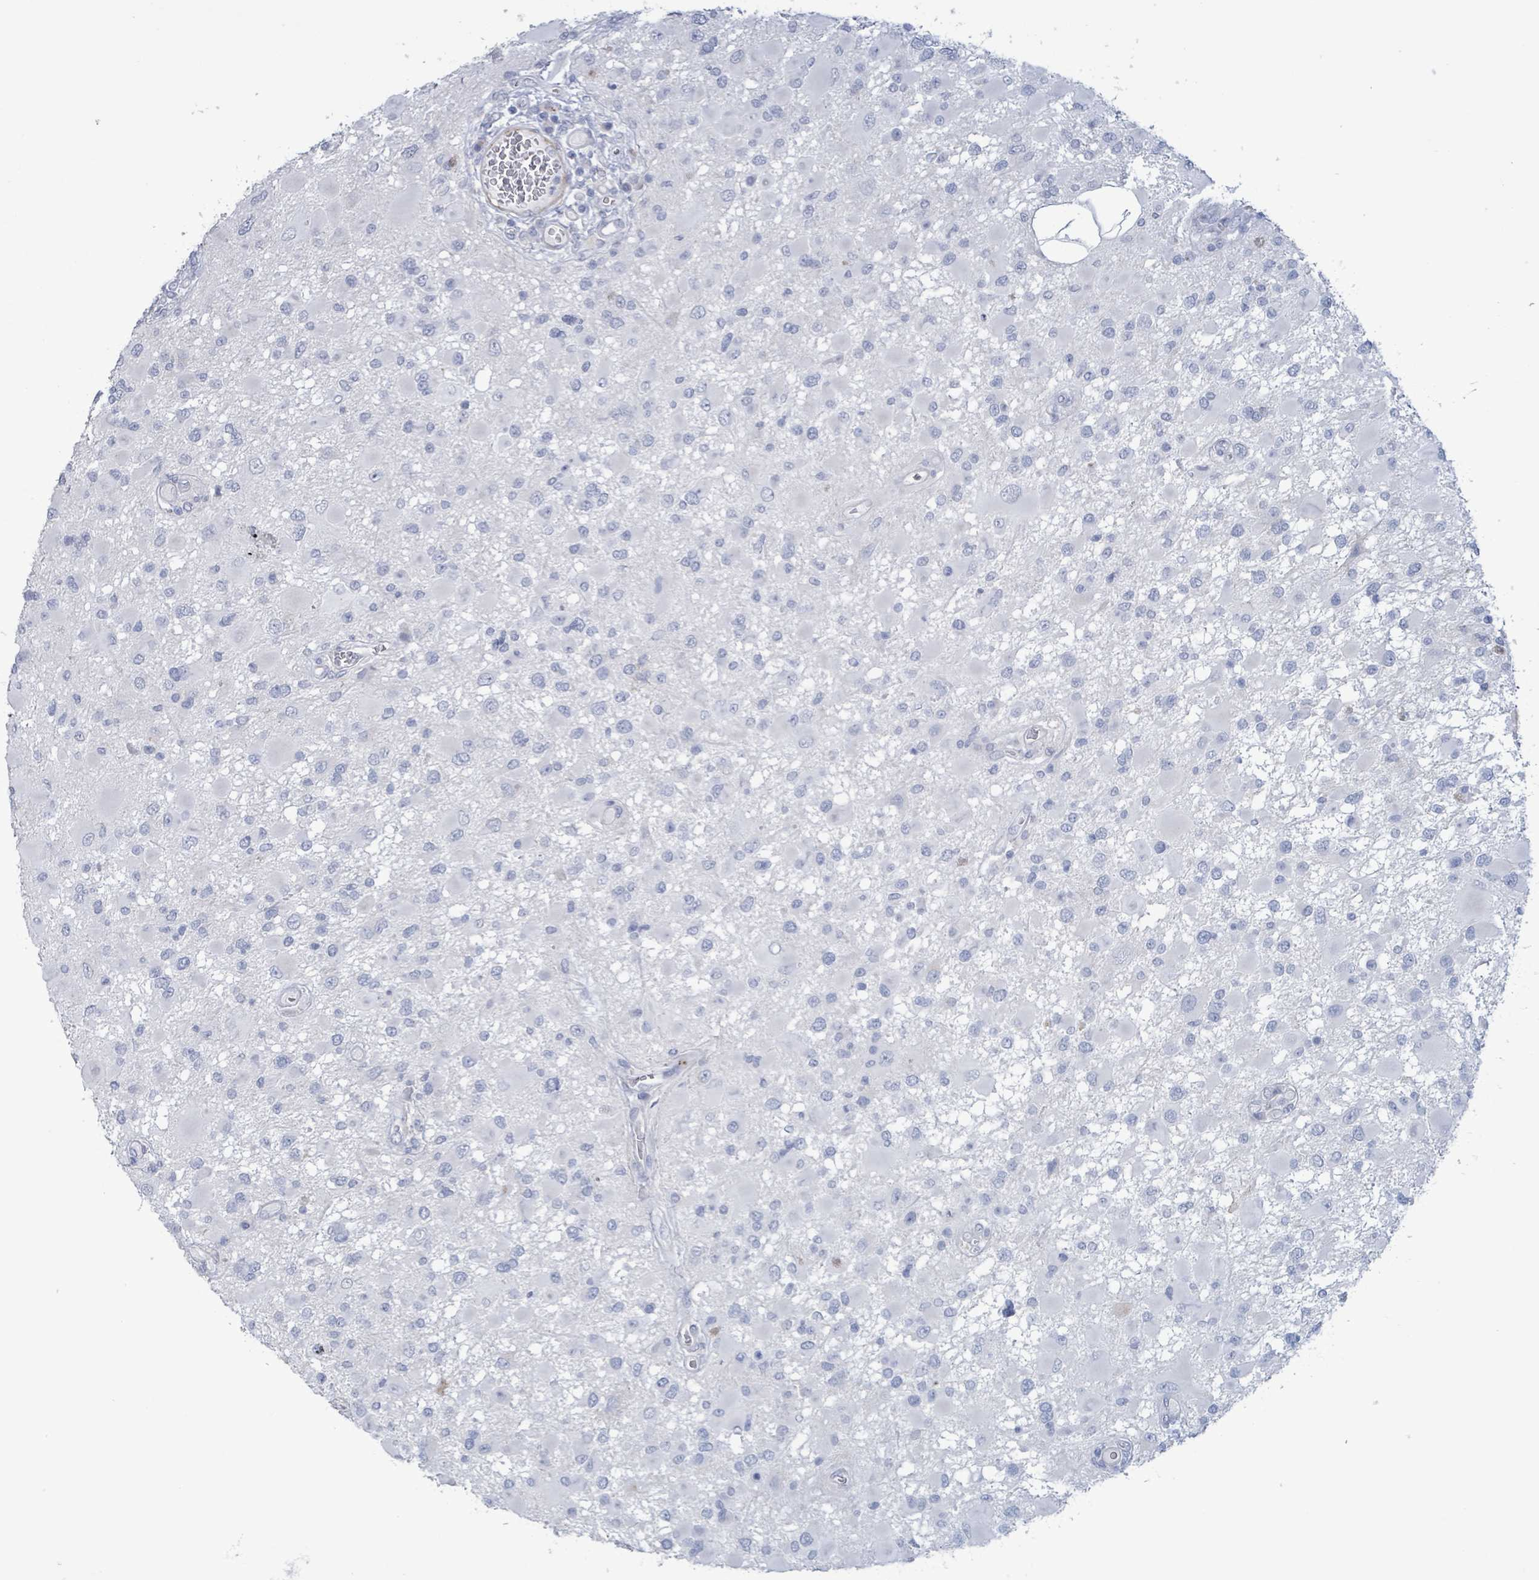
{"staining": {"intensity": "negative", "quantity": "none", "location": "none"}, "tissue": "glioma", "cell_type": "Tumor cells", "image_type": "cancer", "snomed": [{"axis": "morphology", "description": "Glioma, malignant, High grade"}, {"axis": "topography", "description": "Brain"}], "caption": "There is no significant positivity in tumor cells of high-grade glioma (malignant). (DAB (3,3'-diaminobenzidine) immunohistochemistry (IHC) visualized using brightfield microscopy, high magnification).", "gene": "PKLR", "patient": {"sex": "male", "age": 53}}